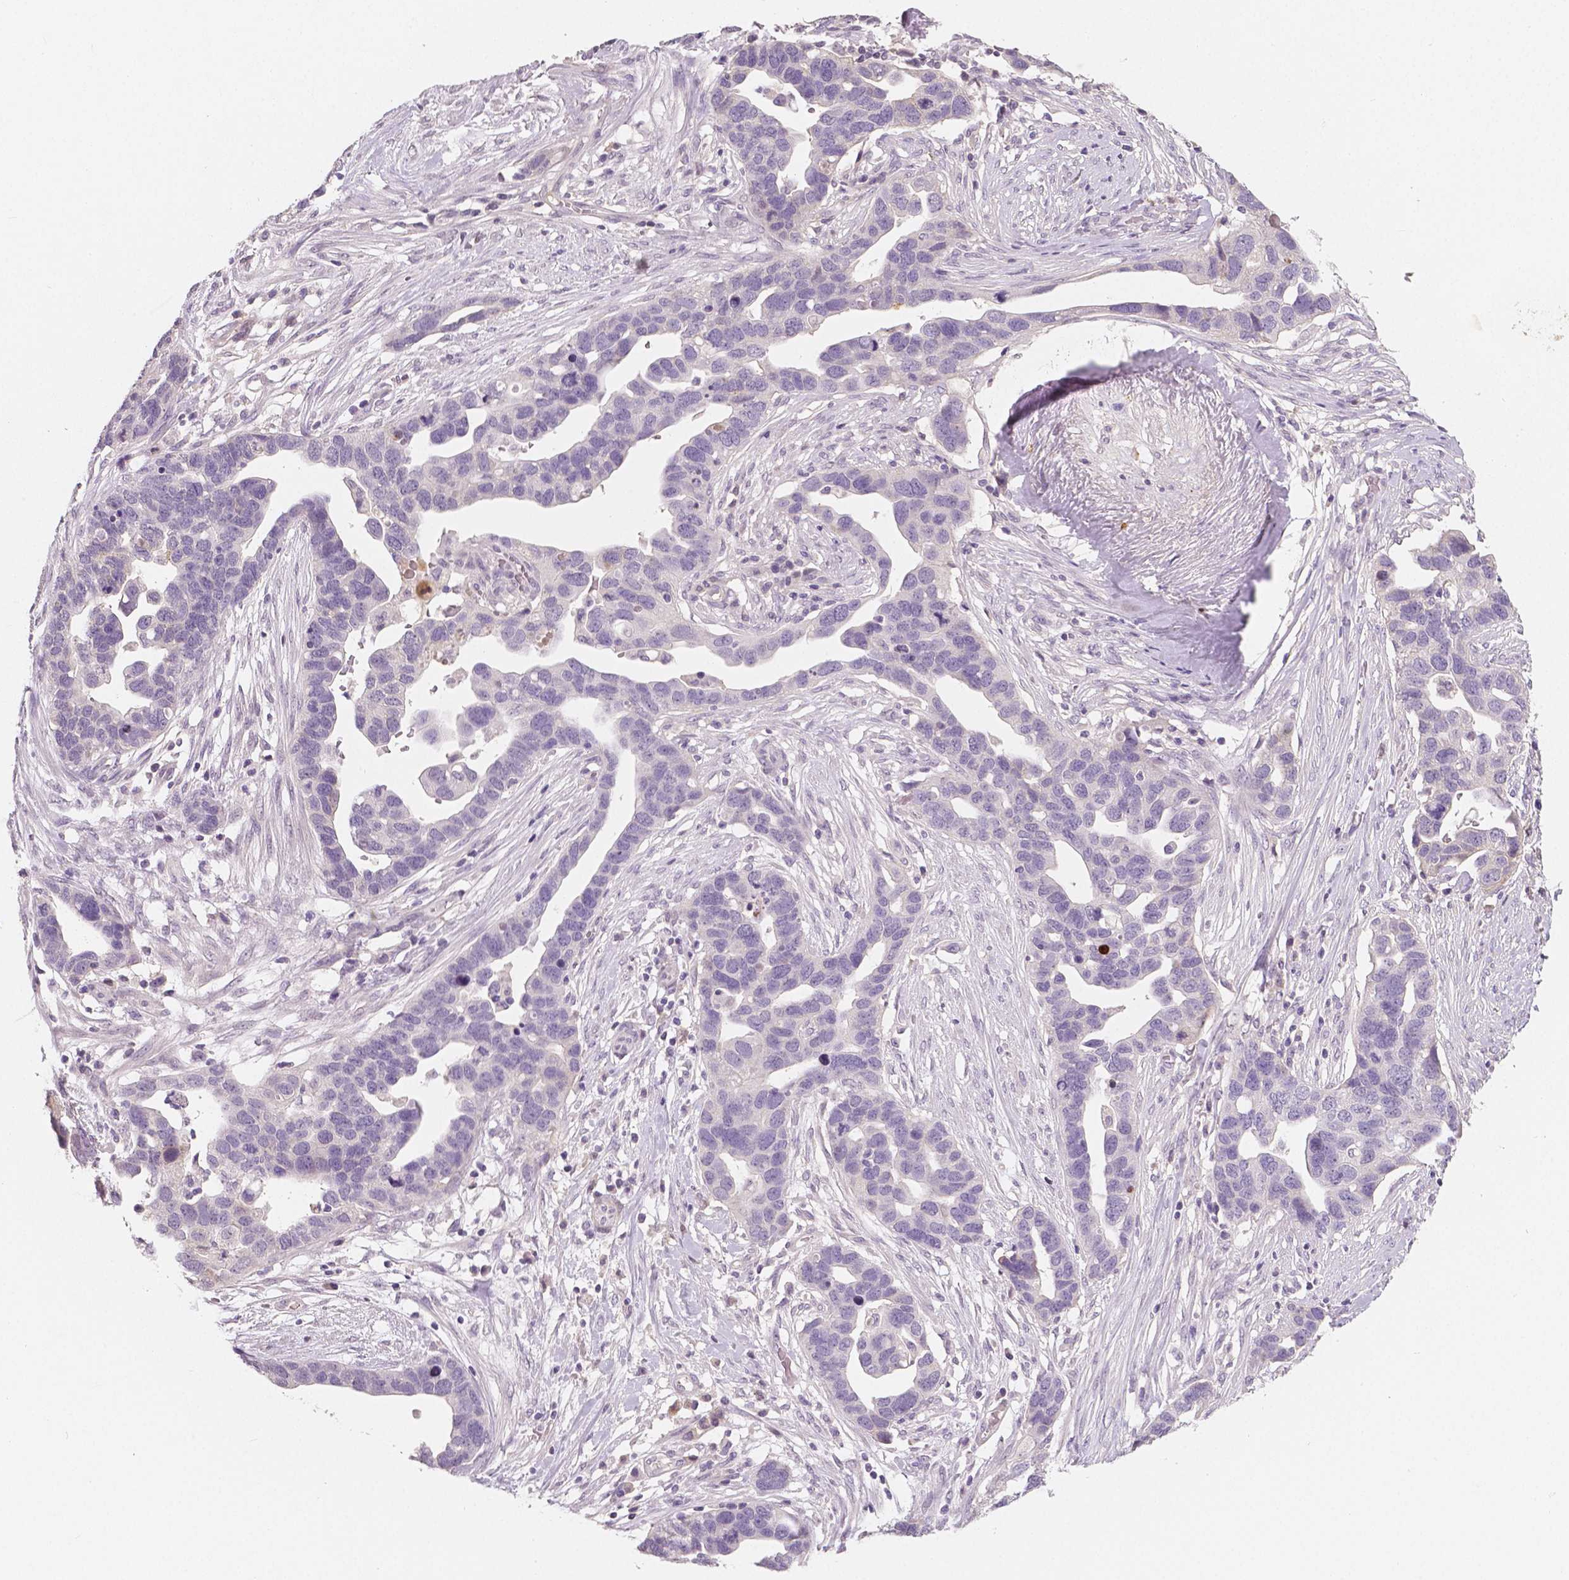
{"staining": {"intensity": "negative", "quantity": "none", "location": "none"}, "tissue": "ovarian cancer", "cell_type": "Tumor cells", "image_type": "cancer", "snomed": [{"axis": "morphology", "description": "Cystadenocarcinoma, serous, NOS"}, {"axis": "topography", "description": "Ovary"}], "caption": "Immunohistochemistry (IHC) photomicrograph of neoplastic tissue: human ovarian cancer stained with DAB exhibits no significant protein staining in tumor cells. (DAB (3,3'-diaminobenzidine) IHC visualized using brightfield microscopy, high magnification).", "gene": "APOA4", "patient": {"sex": "female", "age": 54}}